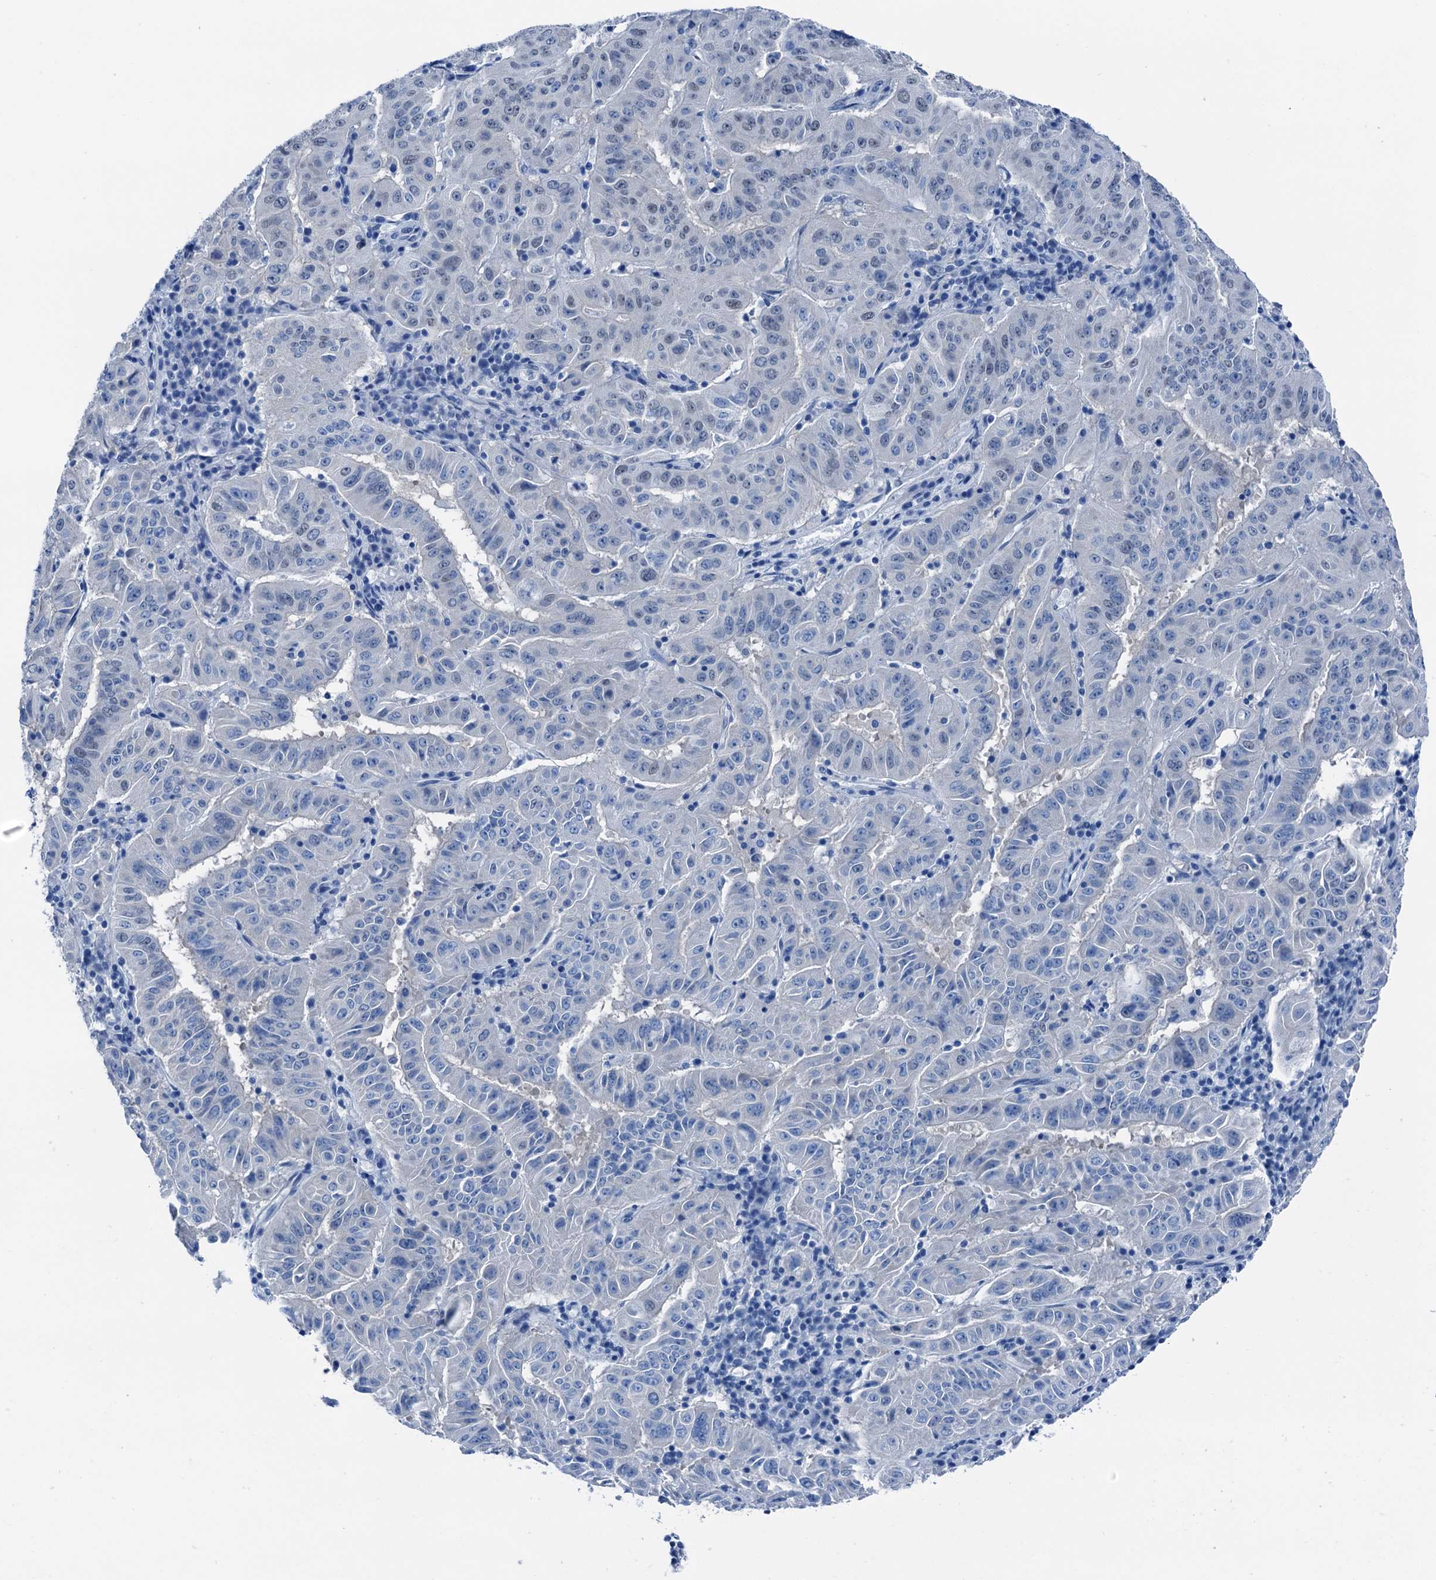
{"staining": {"intensity": "negative", "quantity": "none", "location": "none"}, "tissue": "pancreatic cancer", "cell_type": "Tumor cells", "image_type": "cancer", "snomed": [{"axis": "morphology", "description": "Adenocarcinoma, NOS"}, {"axis": "topography", "description": "Pancreas"}], "caption": "This image is of adenocarcinoma (pancreatic) stained with immunohistochemistry (IHC) to label a protein in brown with the nuclei are counter-stained blue. There is no staining in tumor cells.", "gene": "CBLN3", "patient": {"sex": "male", "age": 63}}